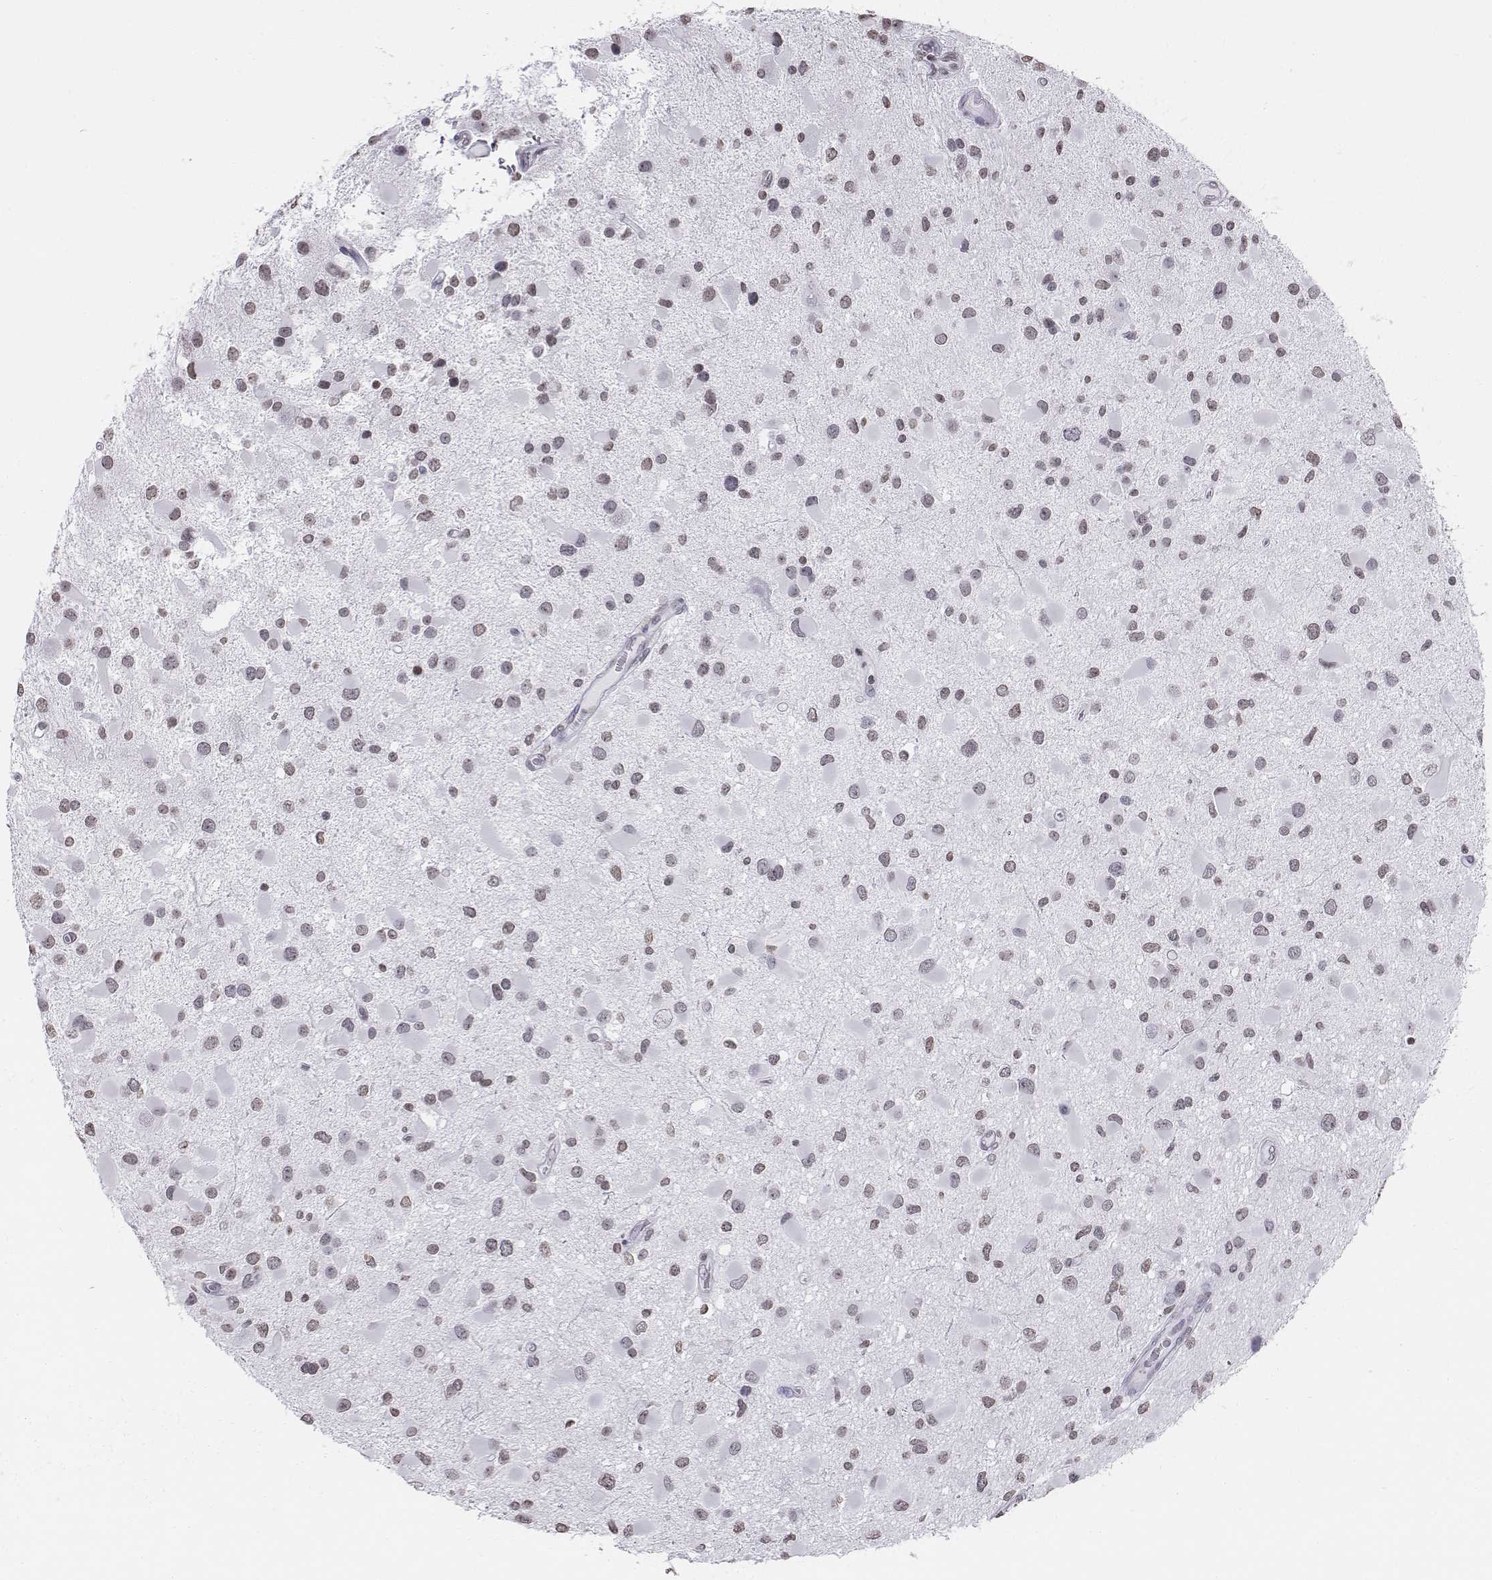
{"staining": {"intensity": "weak", "quantity": ">75%", "location": "nuclear"}, "tissue": "glioma", "cell_type": "Tumor cells", "image_type": "cancer", "snomed": [{"axis": "morphology", "description": "Glioma, malignant, Low grade"}, {"axis": "topography", "description": "Brain"}], "caption": "Protein expression analysis of human glioma reveals weak nuclear staining in approximately >75% of tumor cells.", "gene": "BARHL1", "patient": {"sex": "female", "age": 32}}